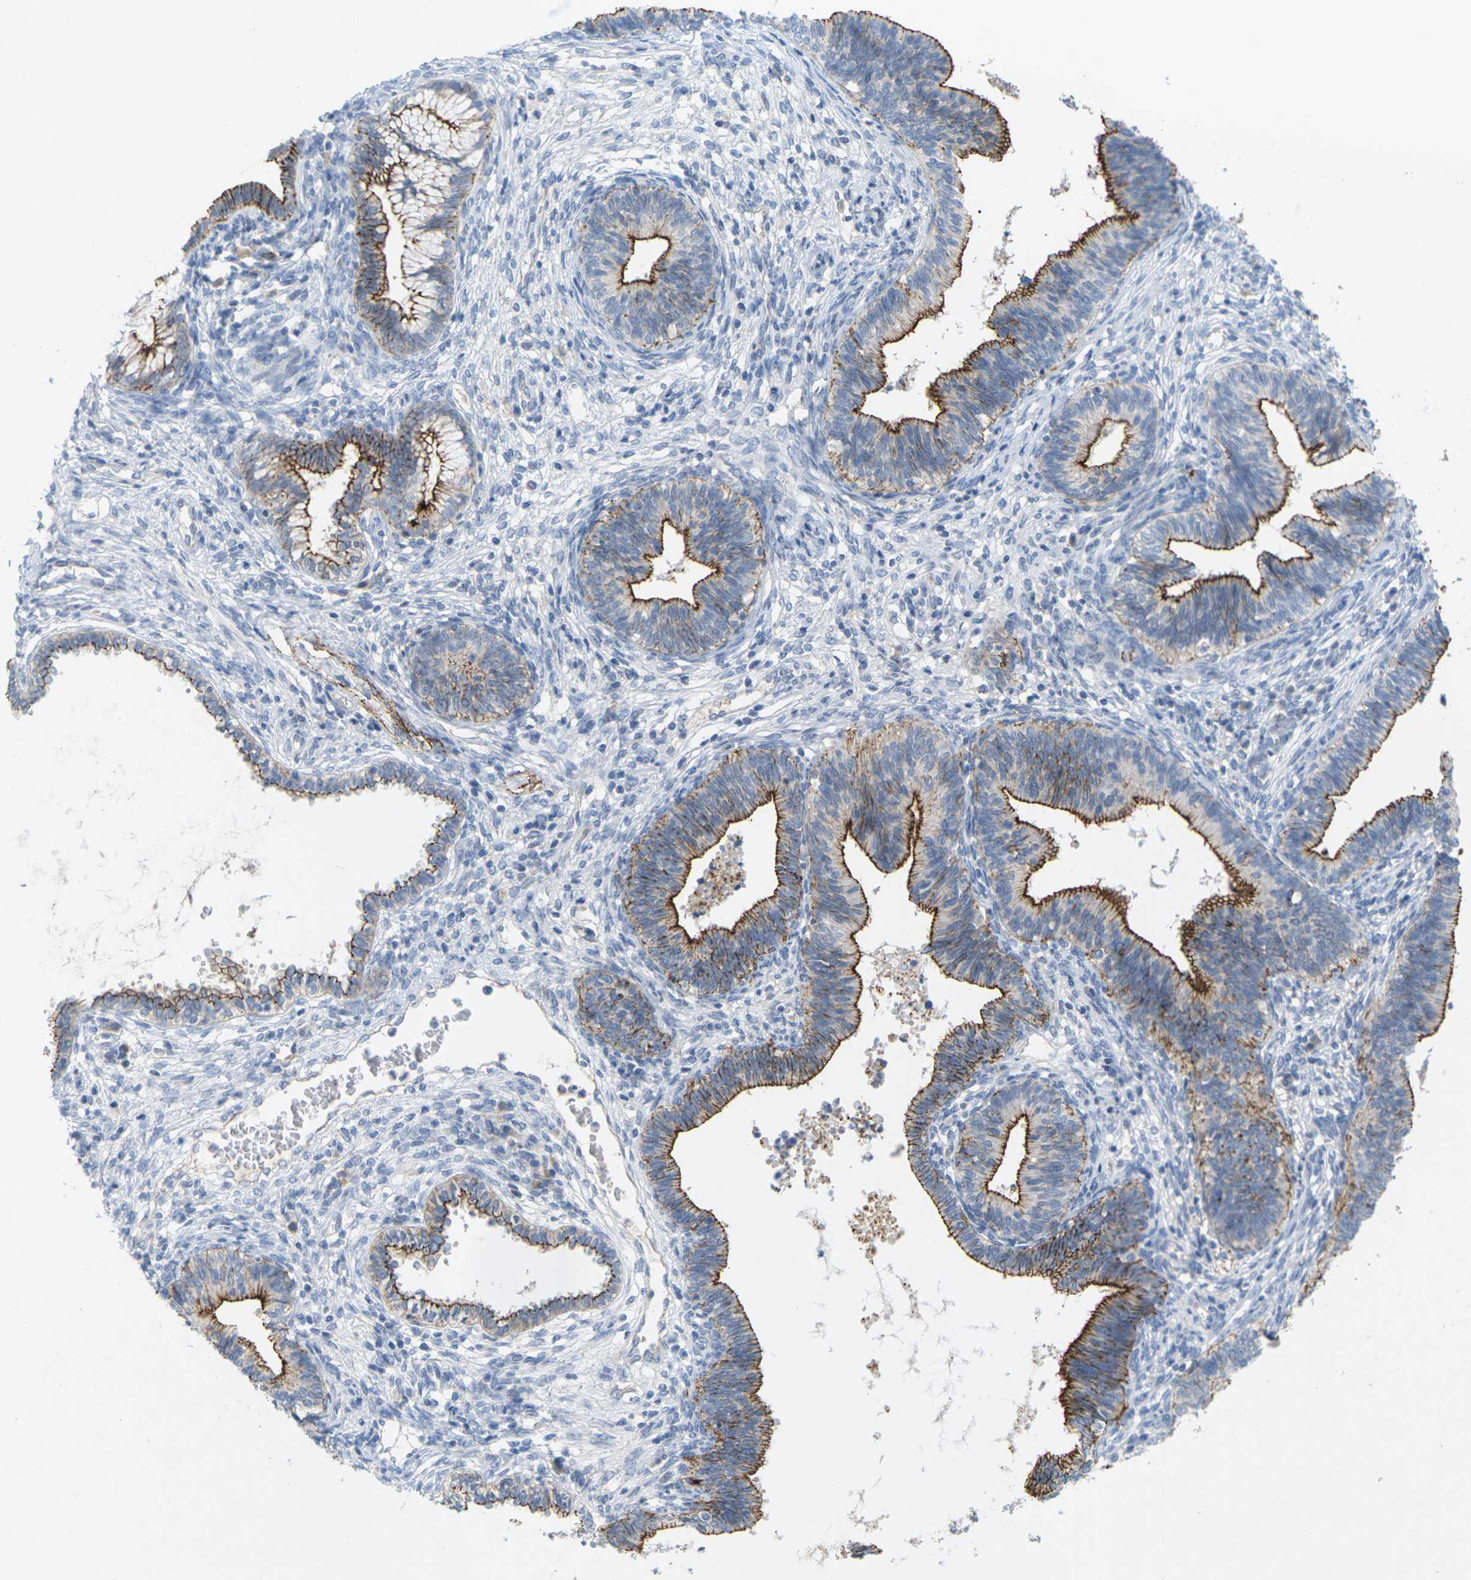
{"staining": {"intensity": "strong", "quantity": "25%-75%", "location": "cytoplasmic/membranous"}, "tissue": "cervical cancer", "cell_type": "Tumor cells", "image_type": "cancer", "snomed": [{"axis": "morphology", "description": "Adenocarcinoma, NOS"}, {"axis": "topography", "description": "Cervix"}], "caption": "Cervical cancer stained for a protein shows strong cytoplasmic/membranous positivity in tumor cells.", "gene": "CLDN3", "patient": {"sex": "female", "age": 44}}